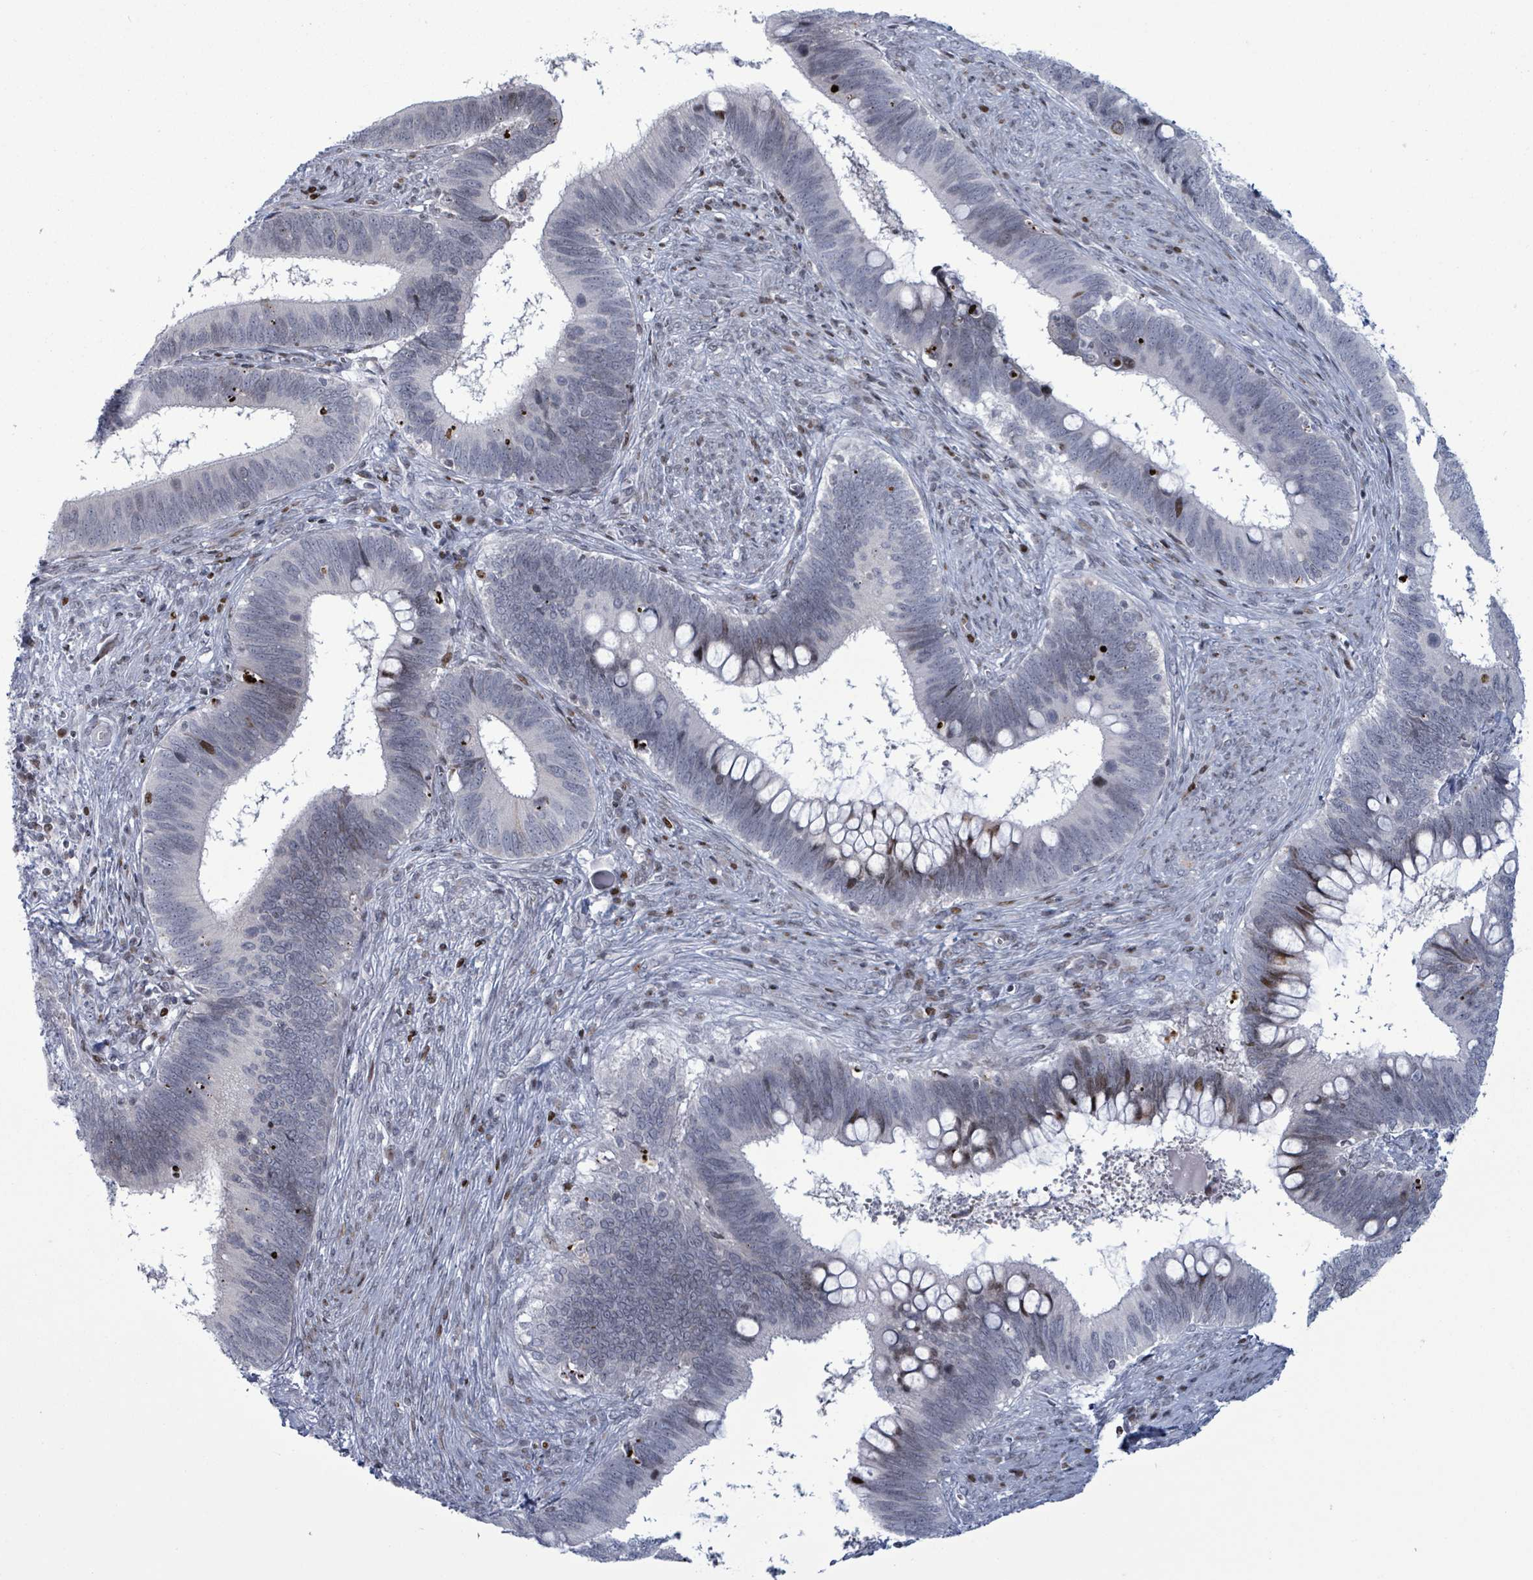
{"staining": {"intensity": "moderate", "quantity": "<25%", "location": "nuclear"}, "tissue": "cervical cancer", "cell_type": "Tumor cells", "image_type": "cancer", "snomed": [{"axis": "morphology", "description": "Adenocarcinoma, NOS"}, {"axis": "topography", "description": "Cervix"}], "caption": "Cervical adenocarcinoma tissue displays moderate nuclear staining in about <25% of tumor cells, visualized by immunohistochemistry.", "gene": "FNDC4", "patient": {"sex": "female", "age": 42}}